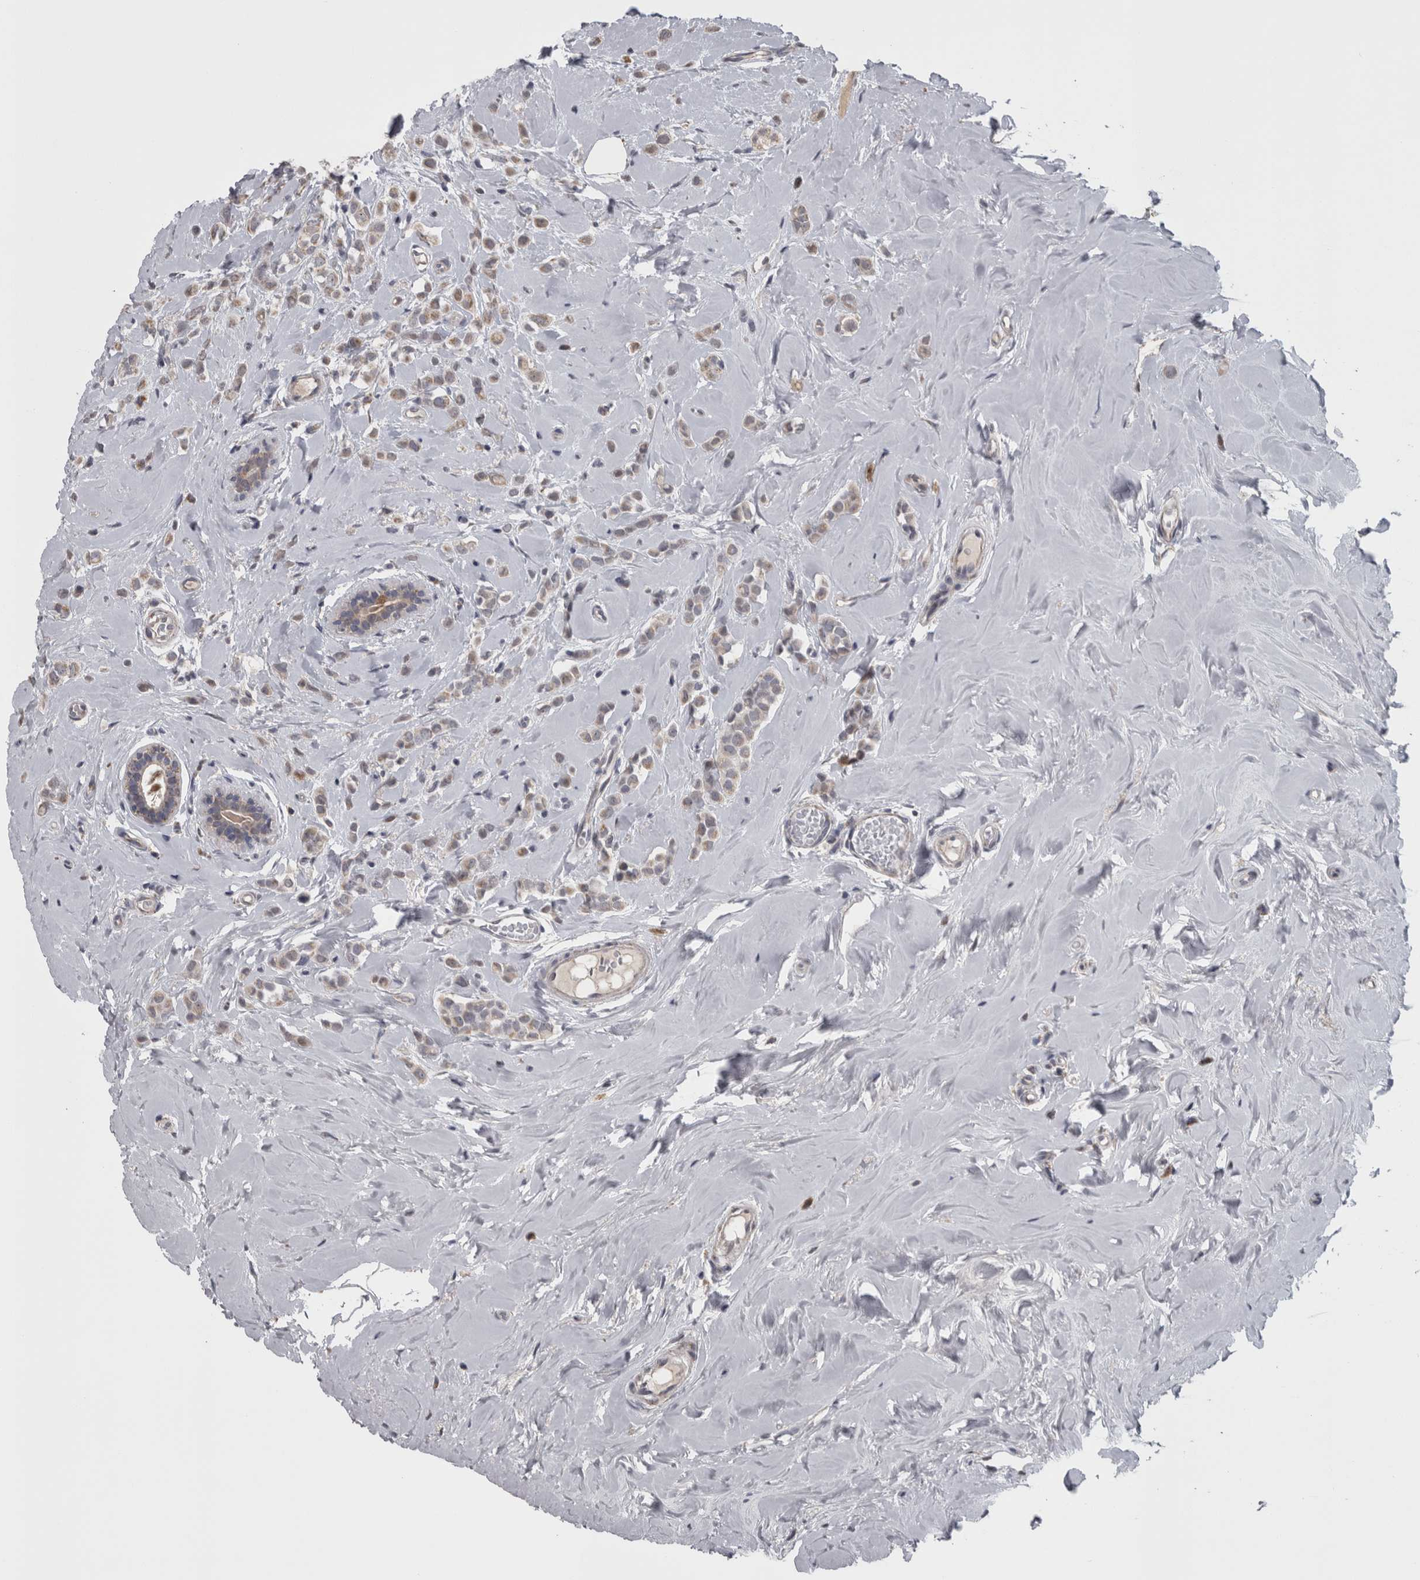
{"staining": {"intensity": "weak", "quantity": ">75%", "location": "cytoplasmic/membranous"}, "tissue": "breast cancer", "cell_type": "Tumor cells", "image_type": "cancer", "snomed": [{"axis": "morphology", "description": "Lobular carcinoma"}, {"axis": "topography", "description": "Breast"}], "caption": "This is a photomicrograph of immunohistochemistry (IHC) staining of breast cancer (lobular carcinoma), which shows weak expression in the cytoplasmic/membranous of tumor cells.", "gene": "DBT", "patient": {"sex": "female", "age": 47}}